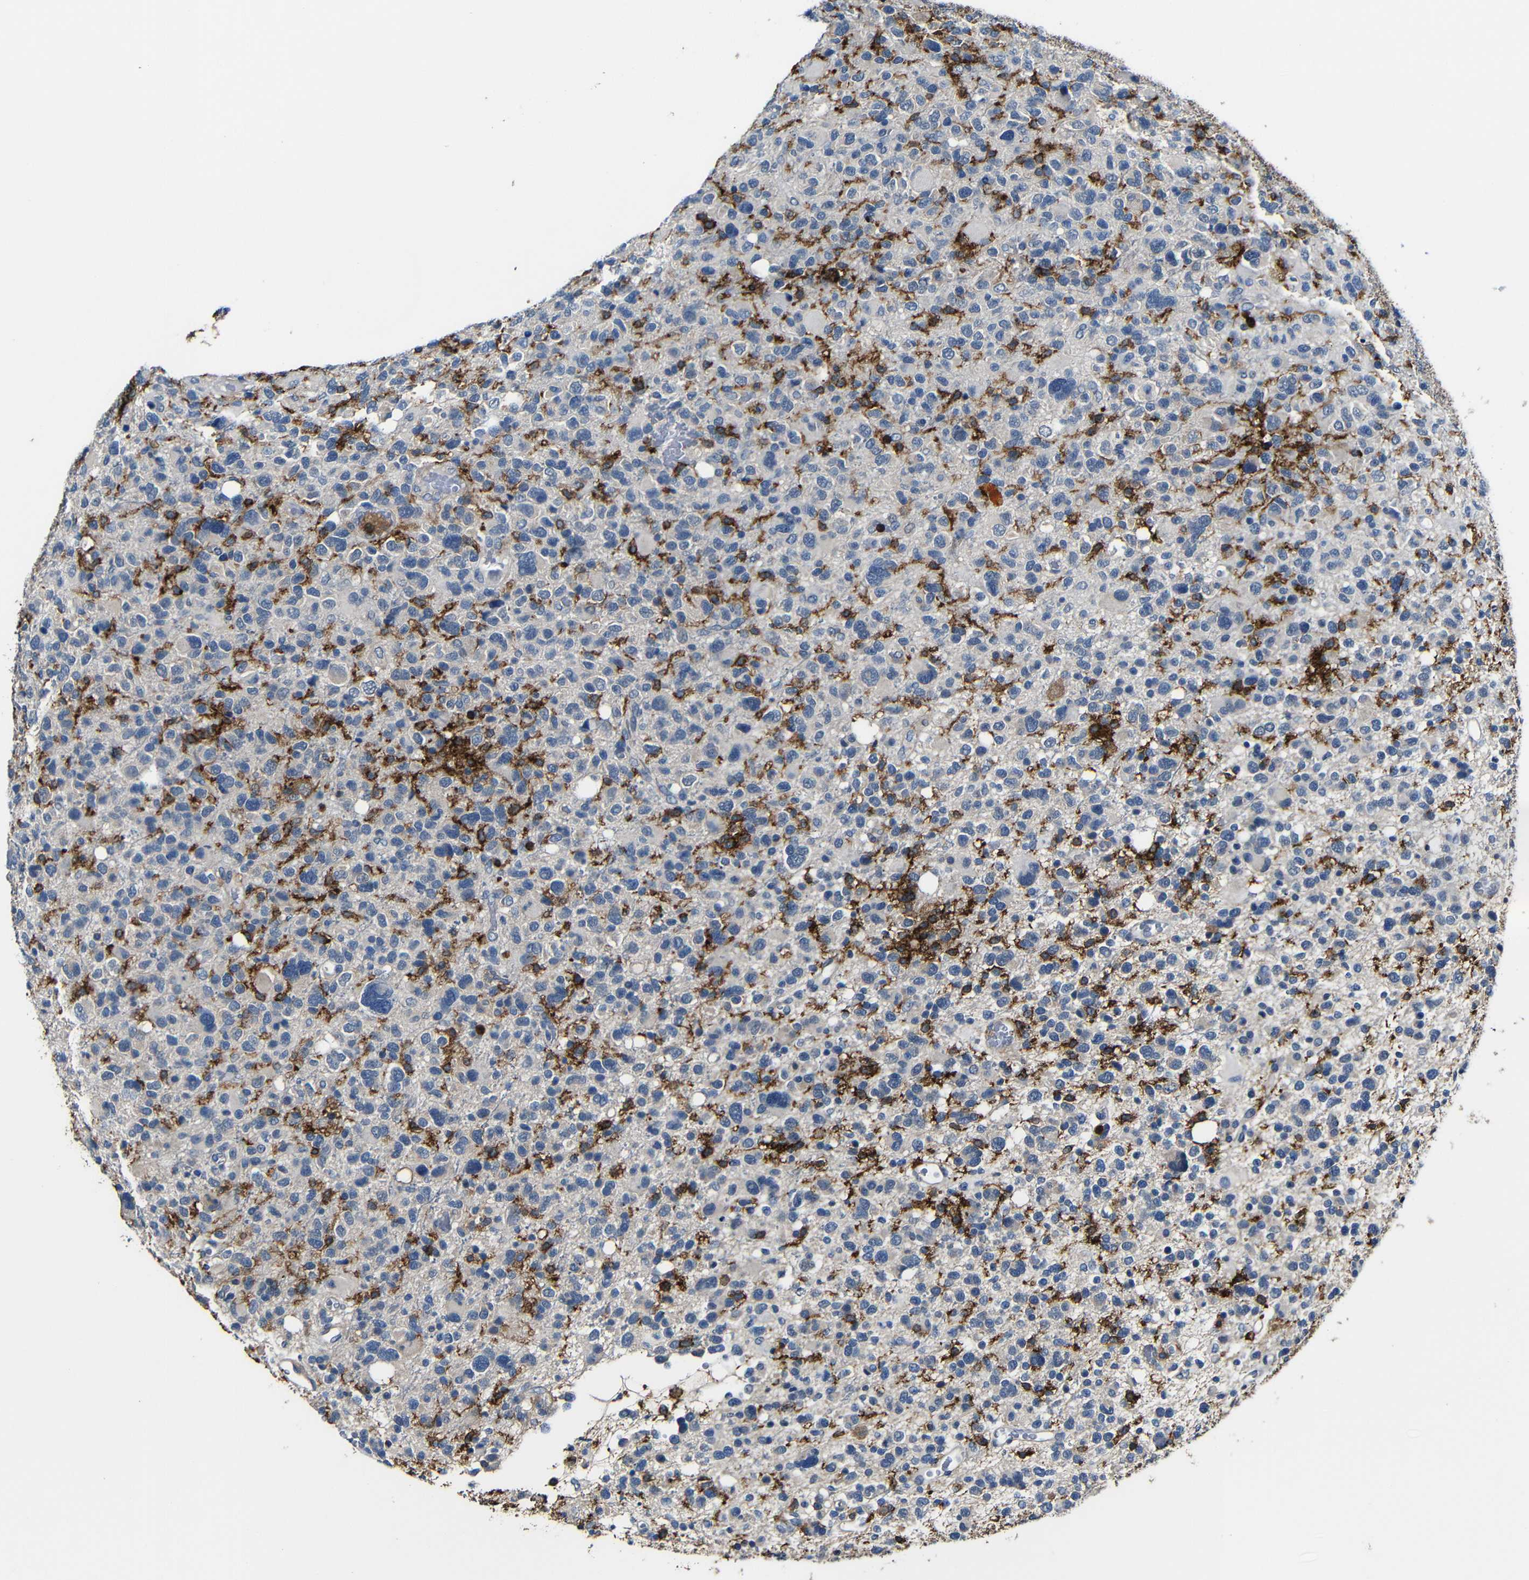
{"staining": {"intensity": "moderate", "quantity": "25%-75%", "location": "cytoplasmic/membranous"}, "tissue": "glioma", "cell_type": "Tumor cells", "image_type": "cancer", "snomed": [{"axis": "morphology", "description": "Glioma, malignant, High grade"}, {"axis": "topography", "description": "Brain"}], "caption": "Glioma tissue reveals moderate cytoplasmic/membranous staining in approximately 25%-75% of tumor cells, visualized by immunohistochemistry.", "gene": "P2RY12", "patient": {"sex": "male", "age": 48}}